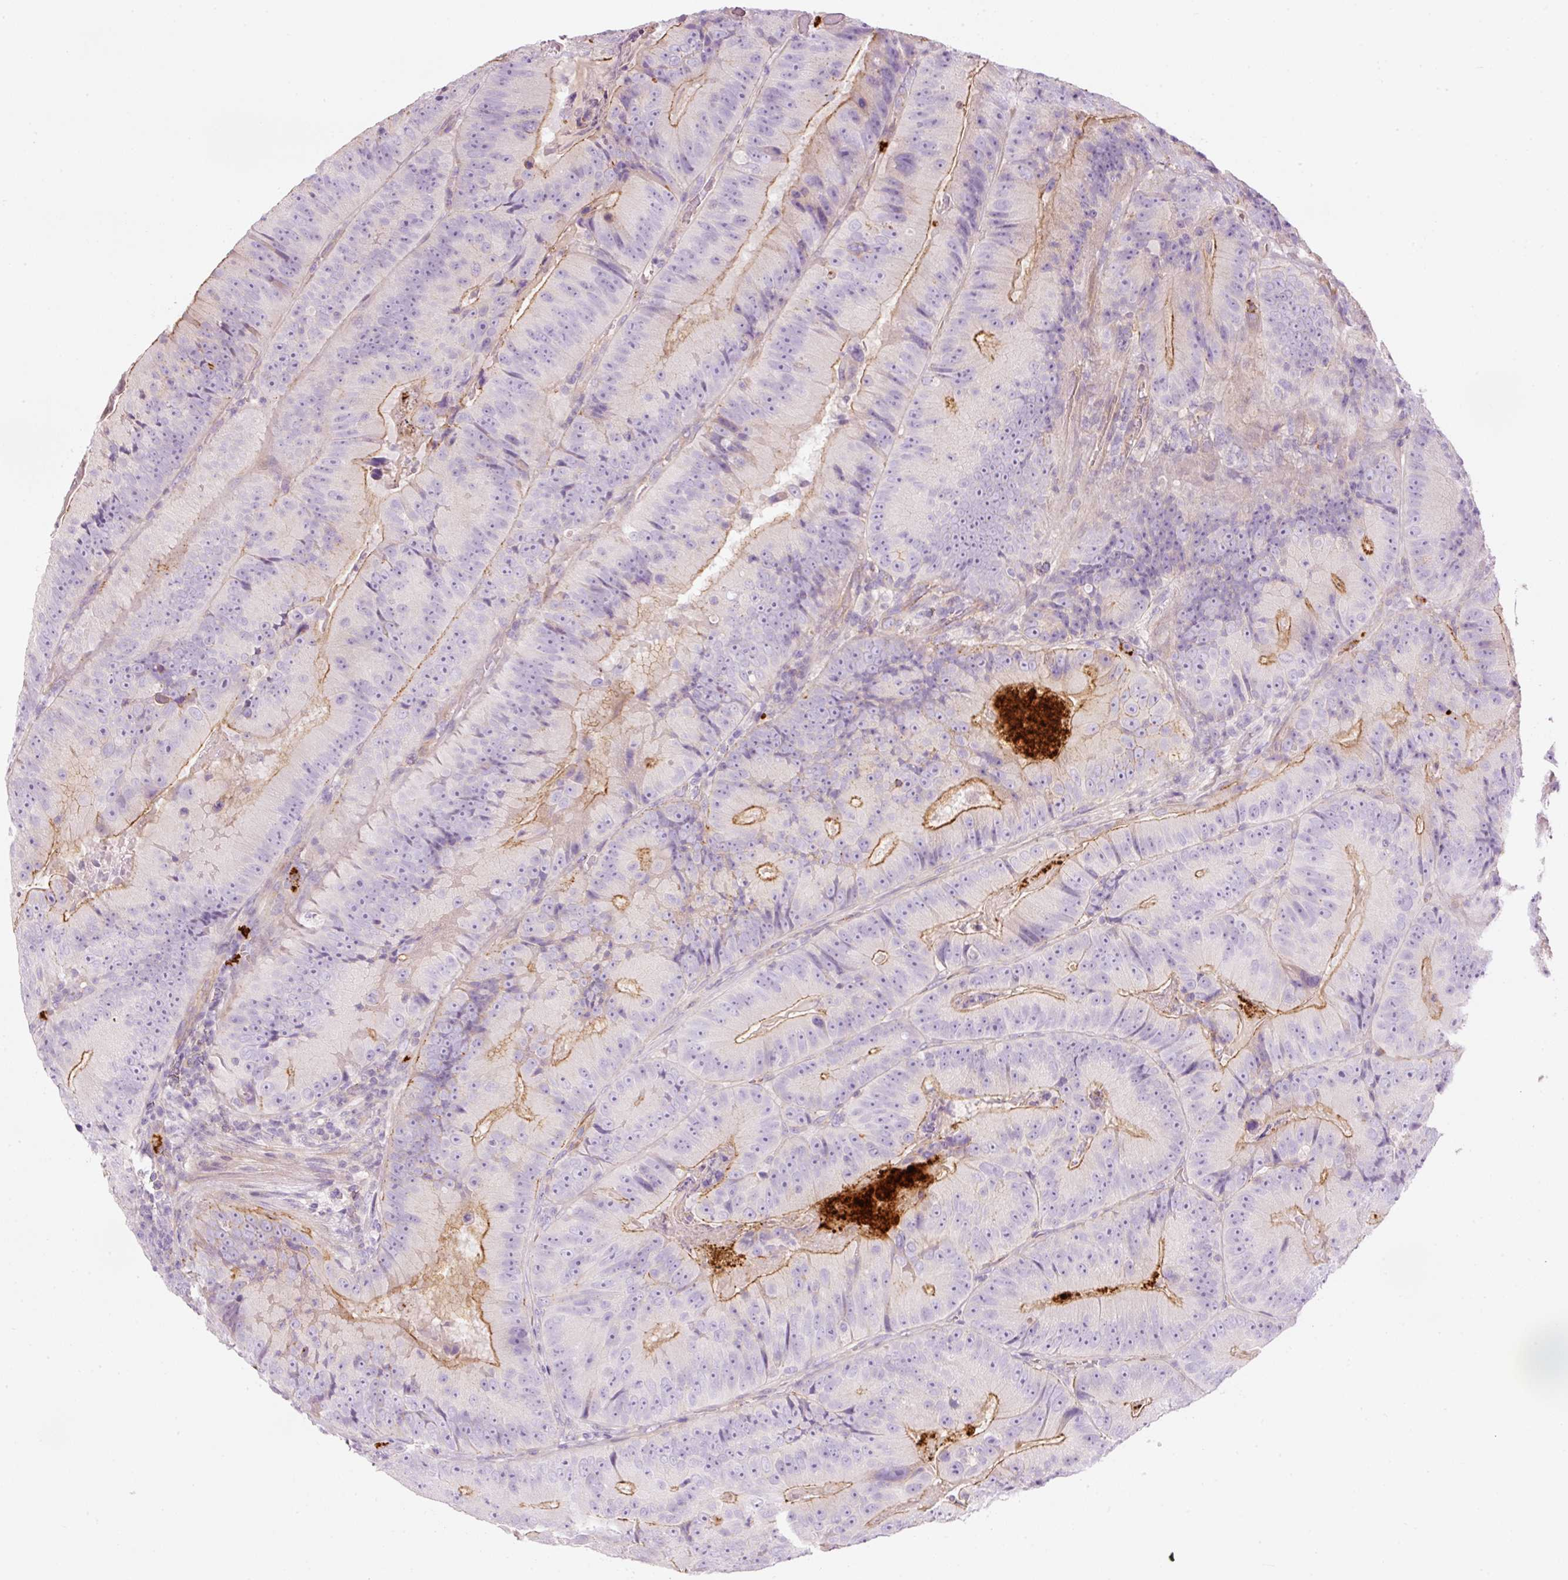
{"staining": {"intensity": "moderate", "quantity": "<25%", "location": "cytoplasmic/membranous"}, "tissue": "colorectal cancer", "cell_type": "Tumor cells", "image_type": "cancer", "snomed": [{"axis": "morphology", "description": "Adenocarcinoma, NOS"}, {"axis": "topography", "description": "Colon"}], "caption": "Moderate cytoplasmic/membranous staining for a protein is identified in about <25% of tumor cells of colorectal cancer (adenocarcinoma) using IHC.", "gene": "MAP3K3", "patient": {"sex": "female", "age": 86}}